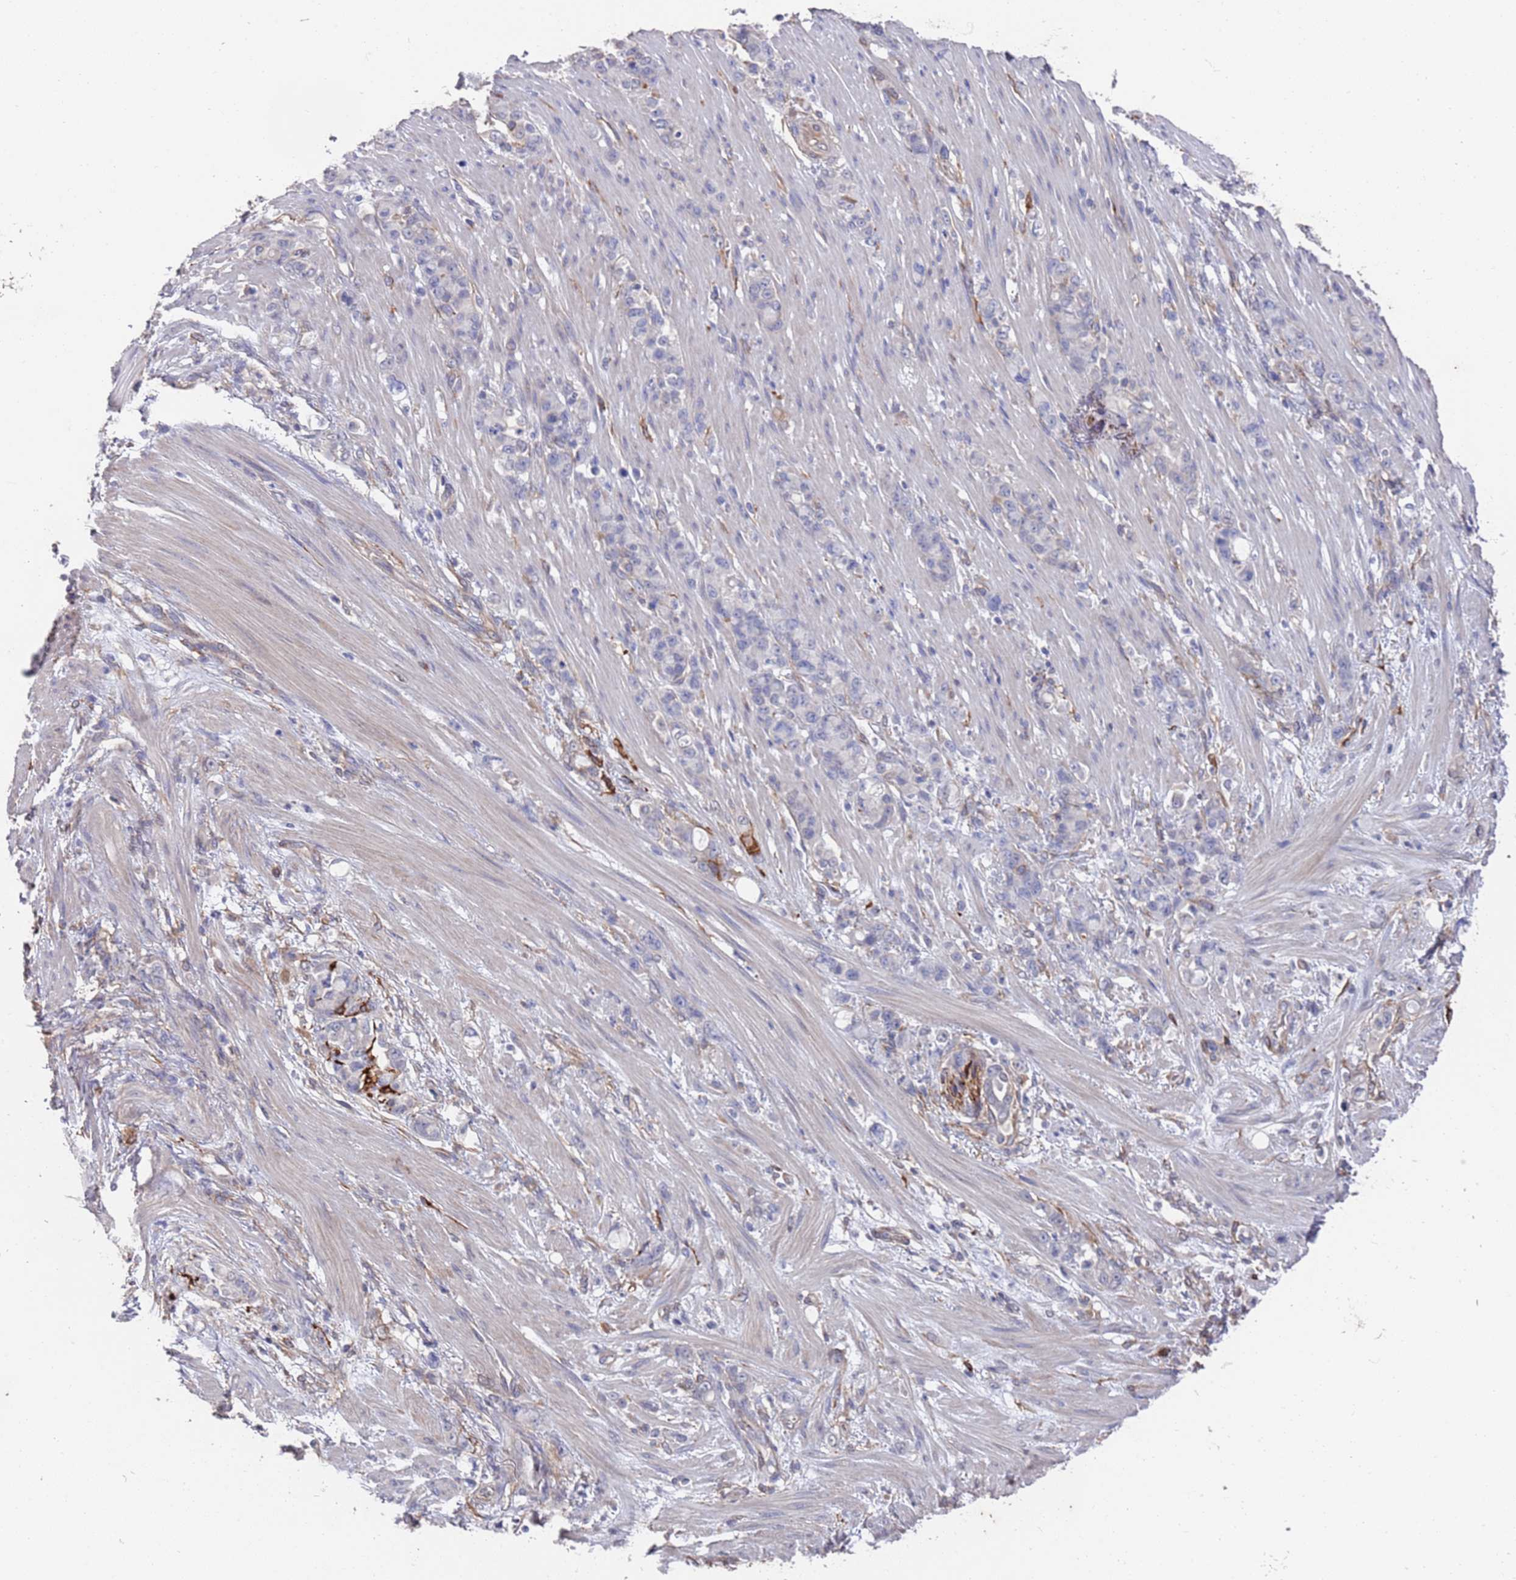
{"staining": {"intensity": "negative", "quantity": "none", "location": "none"}, "tissue": "stomach cancer", "cell_type": "Tumor cells", "image_type": "cancer", "snomed": [{"axis": "morphology", "description": "Normal tissue, NOS"}, {"axis": "morphology", "description": "Adenocarcinoma, NOS"}, {"axis": "topography", "description": "Stomach"}], "caption": "This is an immunohistochemistry micrograph of stomach adenocarcinoma. There is no expression in tumor cells.", "gene": "ANK2", "patient": {"sex": "female", "age": 79}}